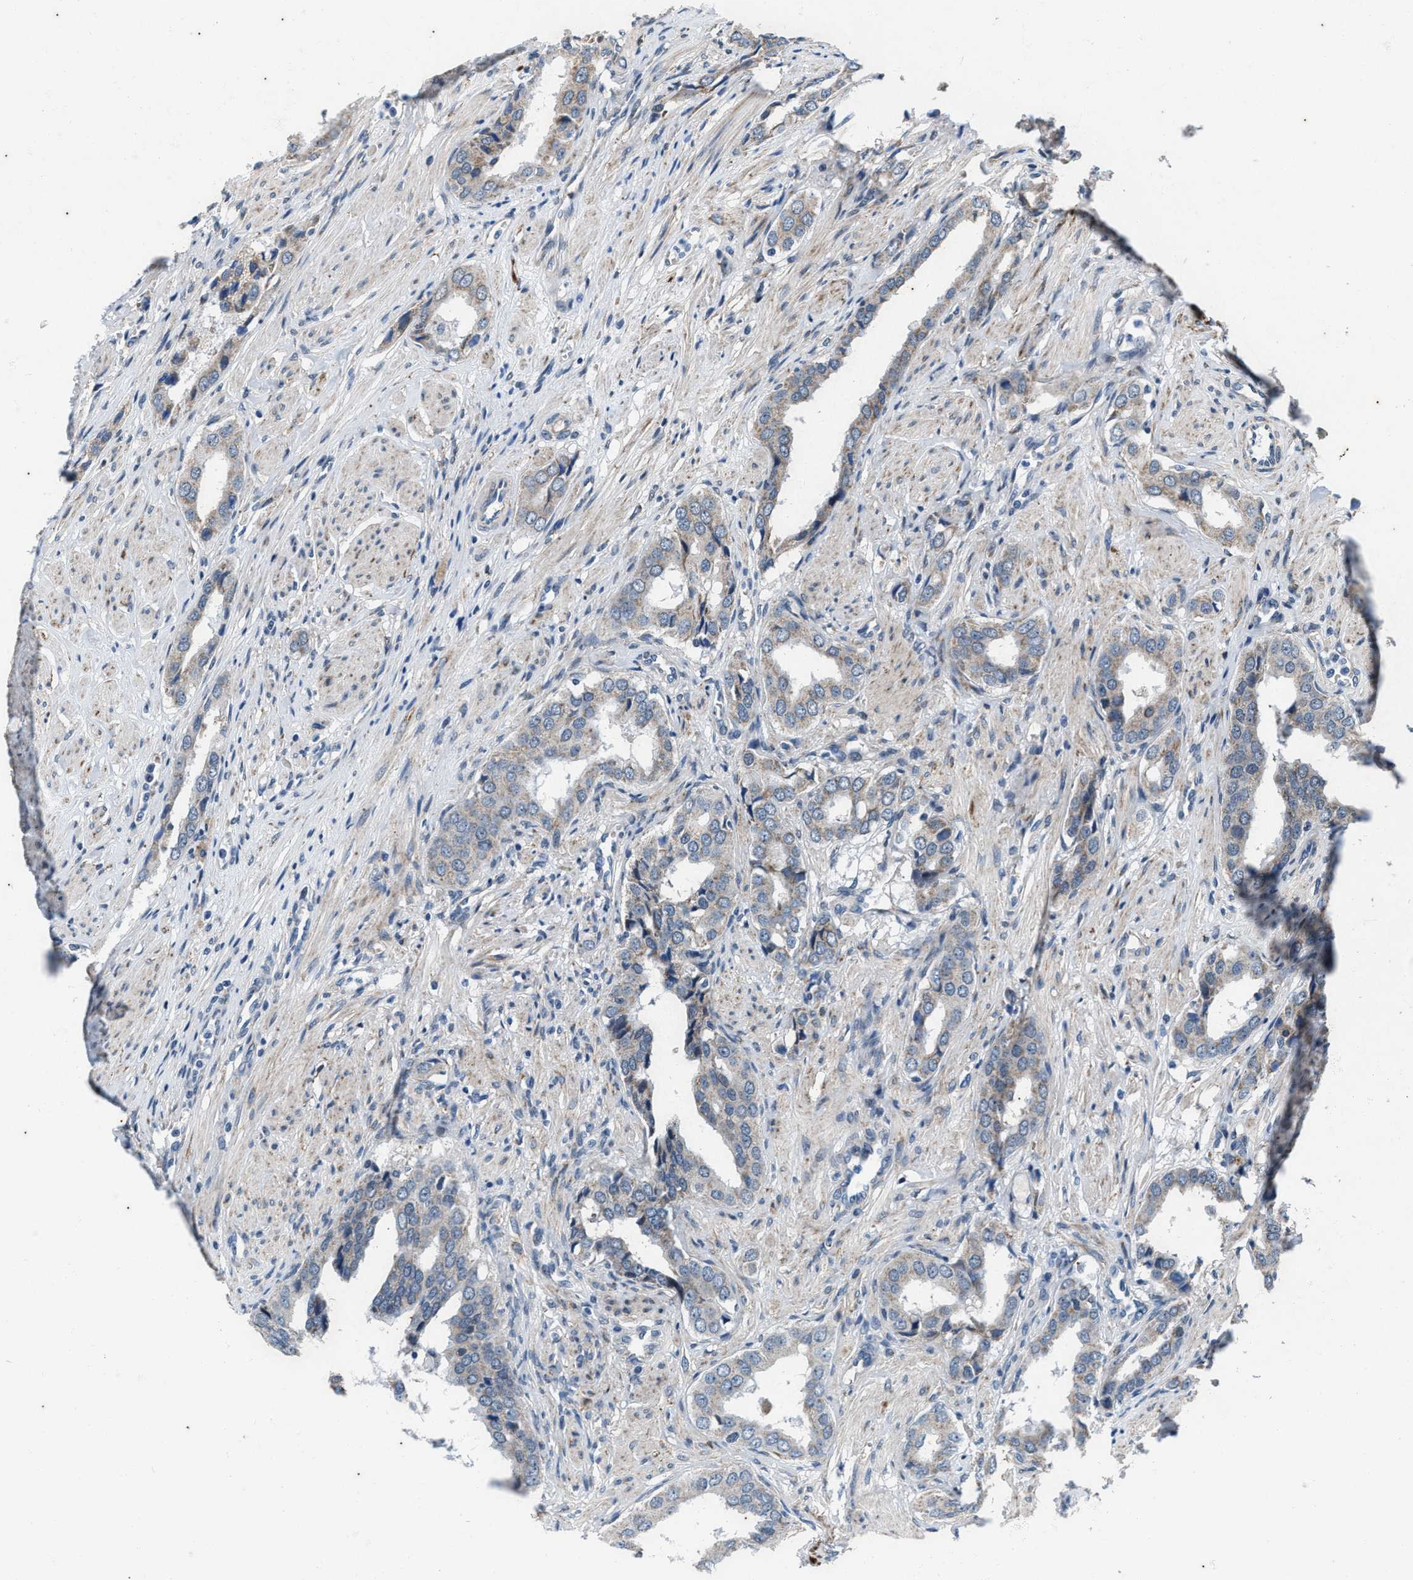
{"staining": {"intensity": "weak", "quantity": "<25%", "location": "cytoplasmic/membranous"}, "tissue": "prostate cancer", "cell_type": "Tumor cells", "image_type": "cancer", "snomed": [{"axis": "morphology", "description": "Adenocarcinoma, High grade"}, {"axis": "topography", "description": "Prostate"}], "caption": "Immunohistochemistry of prostate cancer displays no staining in tumor cells. The staining was performed using DAB to visualize the protein expression in brown, while the nuclei were stained in blue with hematoxylin (Magnification: 20x).", "gene": "KIF24", "patient": {"sex": "male", "age": 52}}